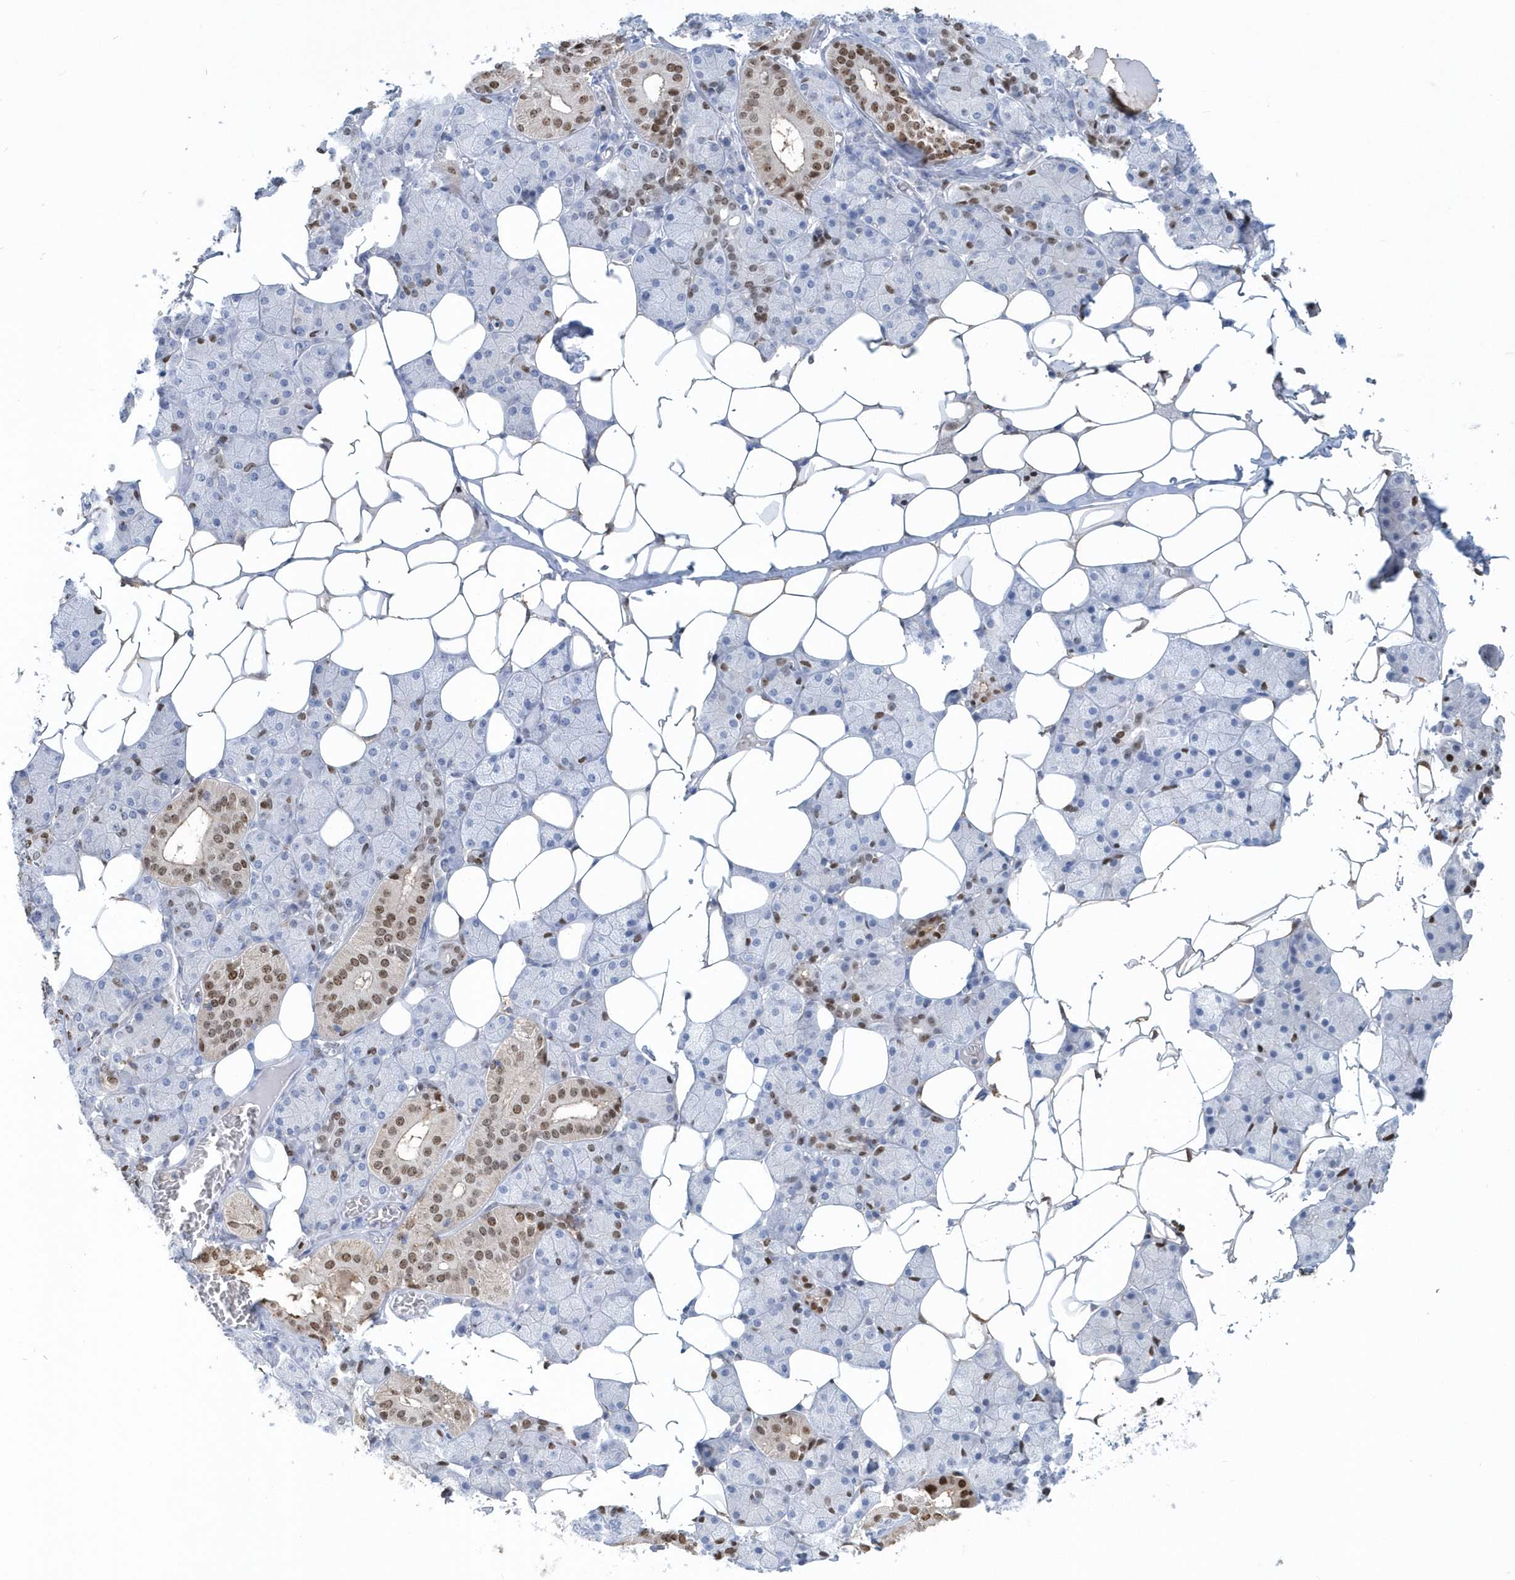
{"staining": {"intensity": "moderate", "quantity": "<25%", "location": "nuclear"}, "tissue": "salivary gland", "cell_type": "Glandular cells", "image_type": "normal", "snomed": [{"axis": "morphology", "description": "Normal tissue, NOS"}, {"axis": "topography", "description": "Salivary gland"}], "caption": "Normal salivary gland was stained to show a protein in brown. There is low levels of moderate nuclear staining in about <25% of glandular cells. Nuclei are stained in blue.", "gene": "MACROH2A2", "patient": {"sex": "female", "age": 33}}